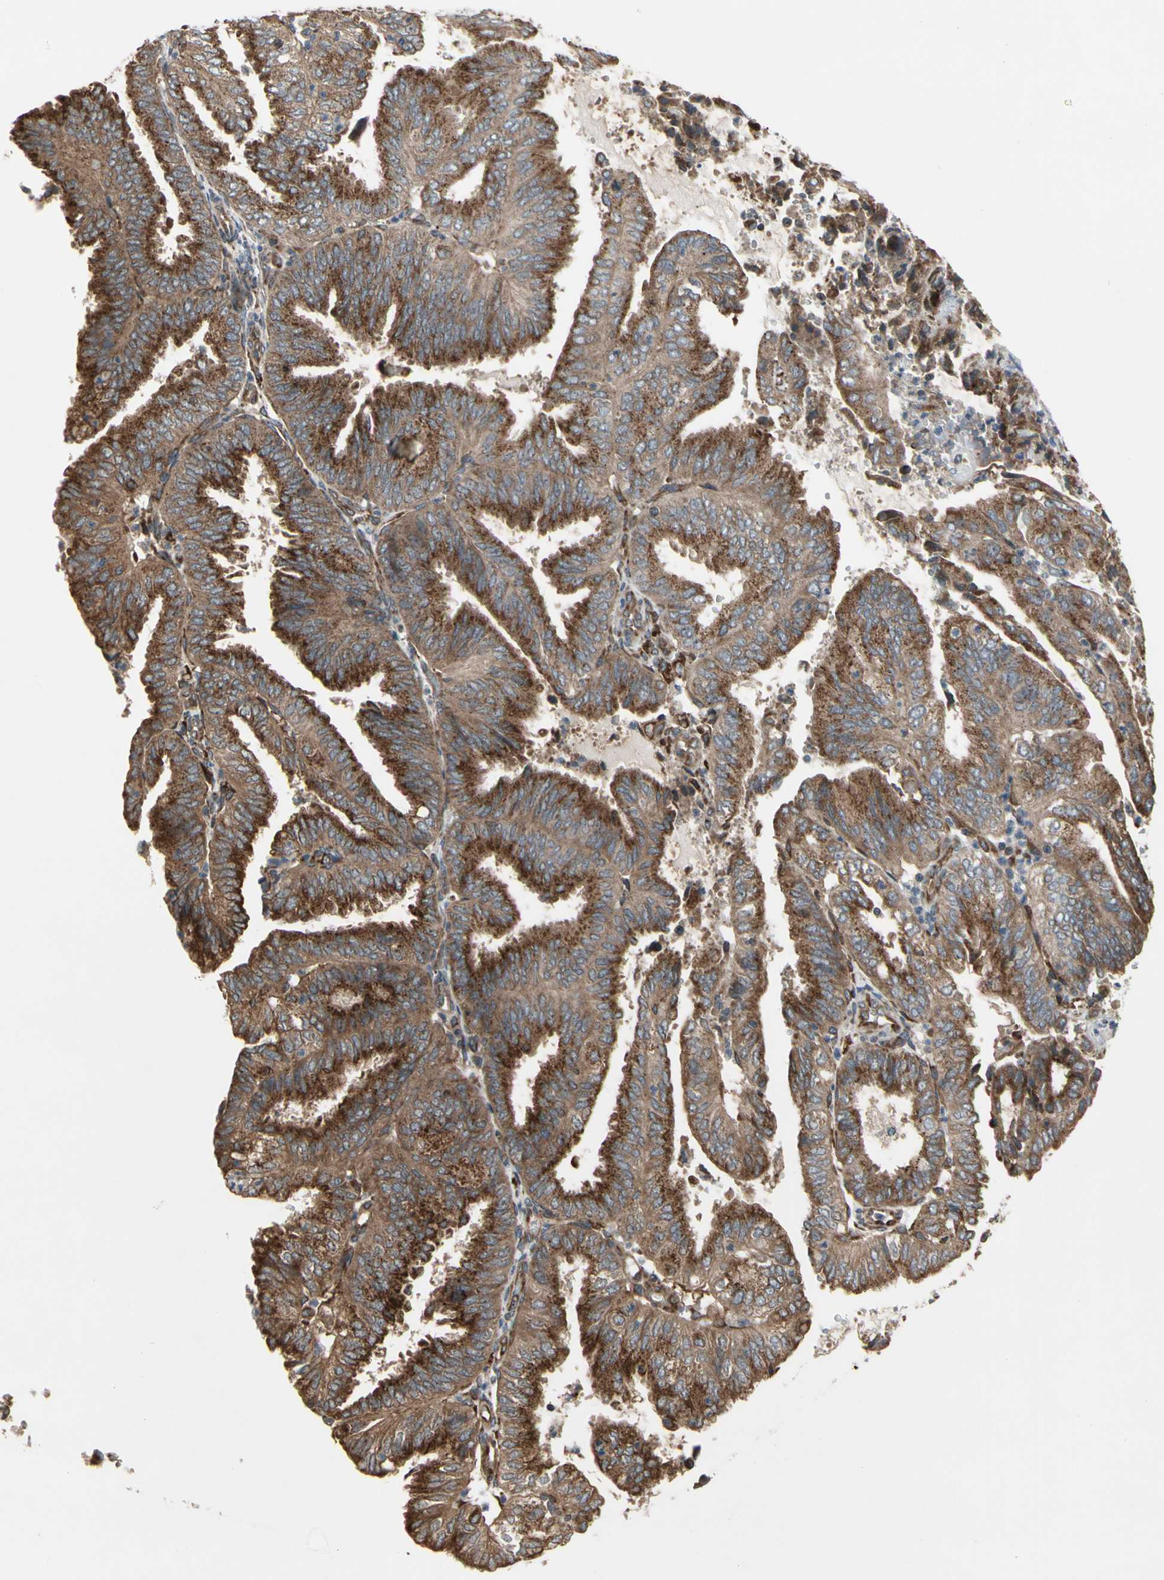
{"staining": {"intensity": "strong", "quantity": ">75%", "location": "cytoplasmic/membranous"}, "tissue": "endometrial cancer", "cell_type": "Tumor cells", "image_type": "cancer", "snomed": [{"axis": "morphology", "description": "Adenocarcinoma, NOS"}, {"axis": "topography", "description": "Uterus"}], "caption": "This is a photomicrograph of IHC staining of endometrial adenocarcinoma, which shows strong positivity in the cytoplasmic/membranous of tumor cells.", "gene": "SLC39A9", "patient": {"sex": "female", "age": 60}}